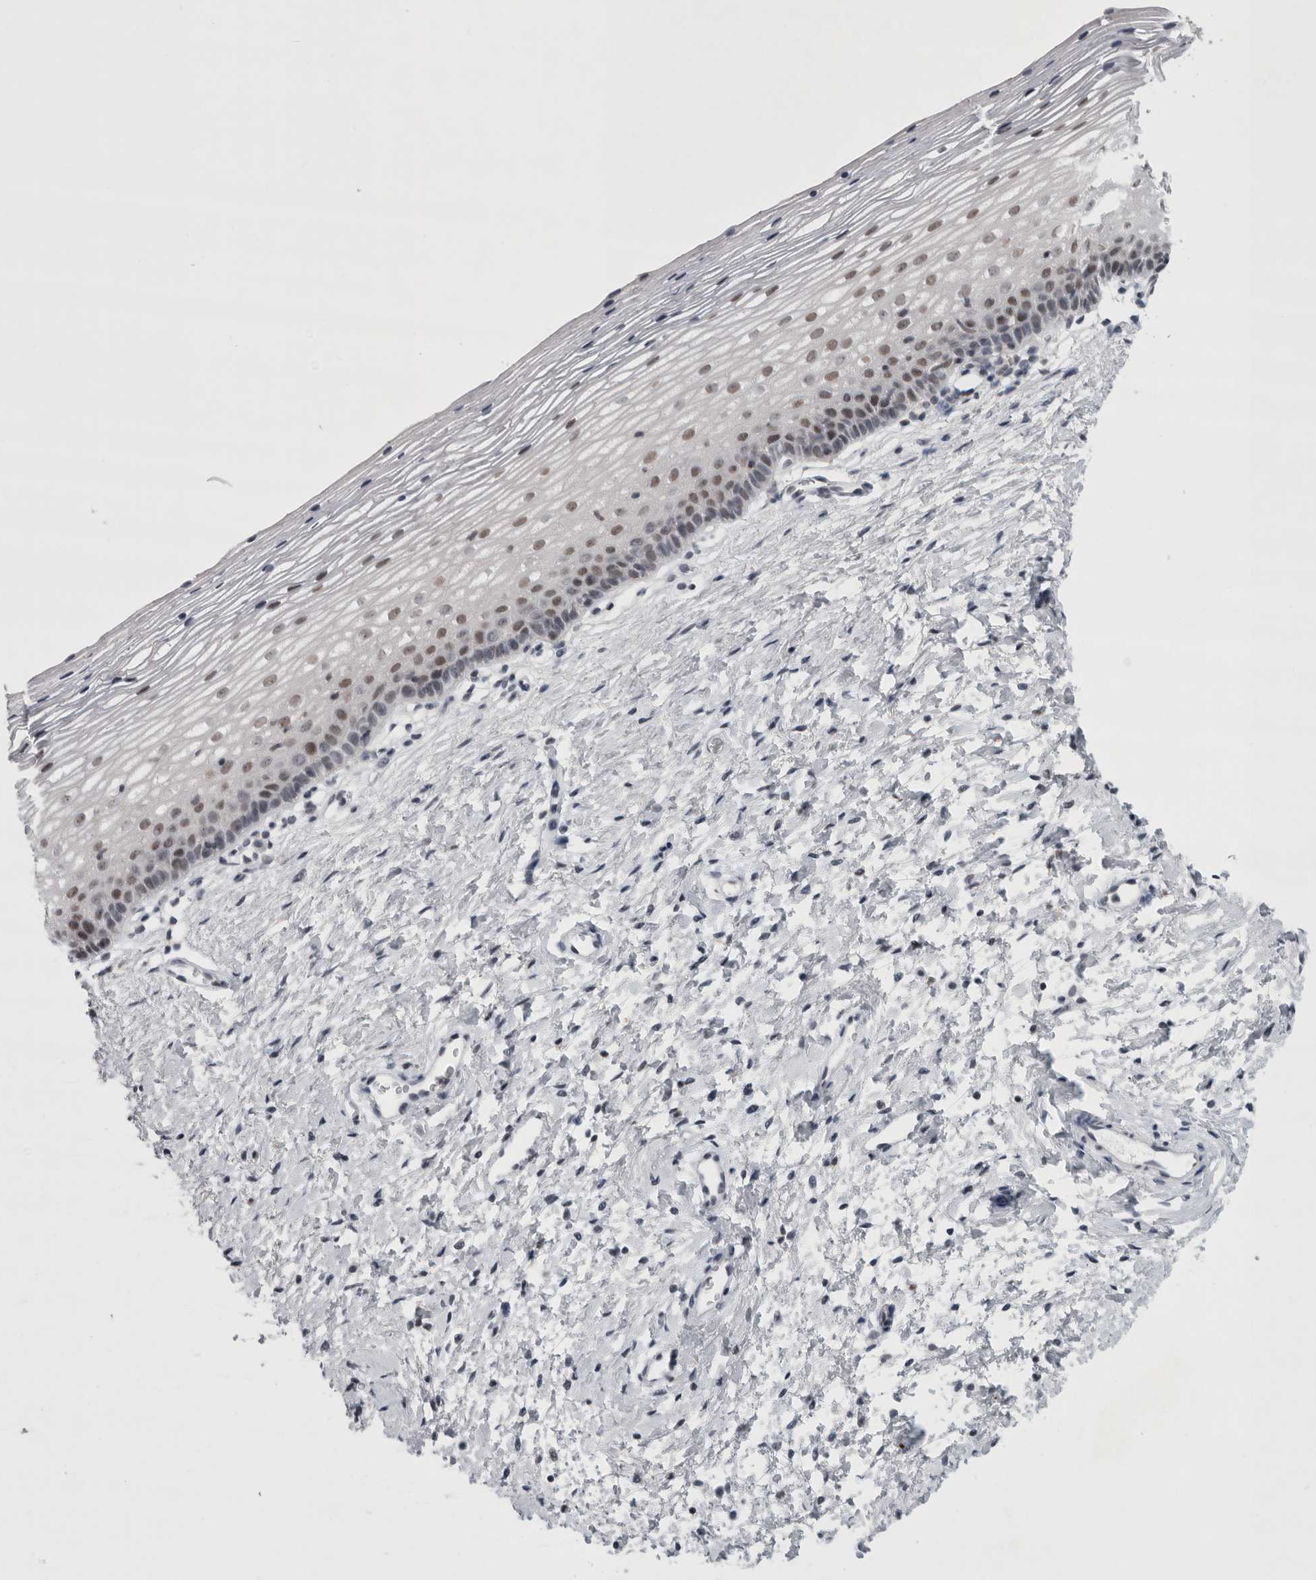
{"staining": {"intensity": "moderate", "quantity": "25%-75%", "location": "nuclear"}, "tissue": "cervix", "cell_type": "Glandular cells", "image_type": "normal", "snomed": [{"axis": "morphology", "description": "Normal tissue, NOS"}, {"axis": "topography", "description": "Cervix"}], "caption": "Cervix stained for a protein (brown) displays moderate nuclear positive expression in approximately 25%-75% of glandular cells.", "gene": "PSMB2", "patient": {"sex": "female", "age": 72}}